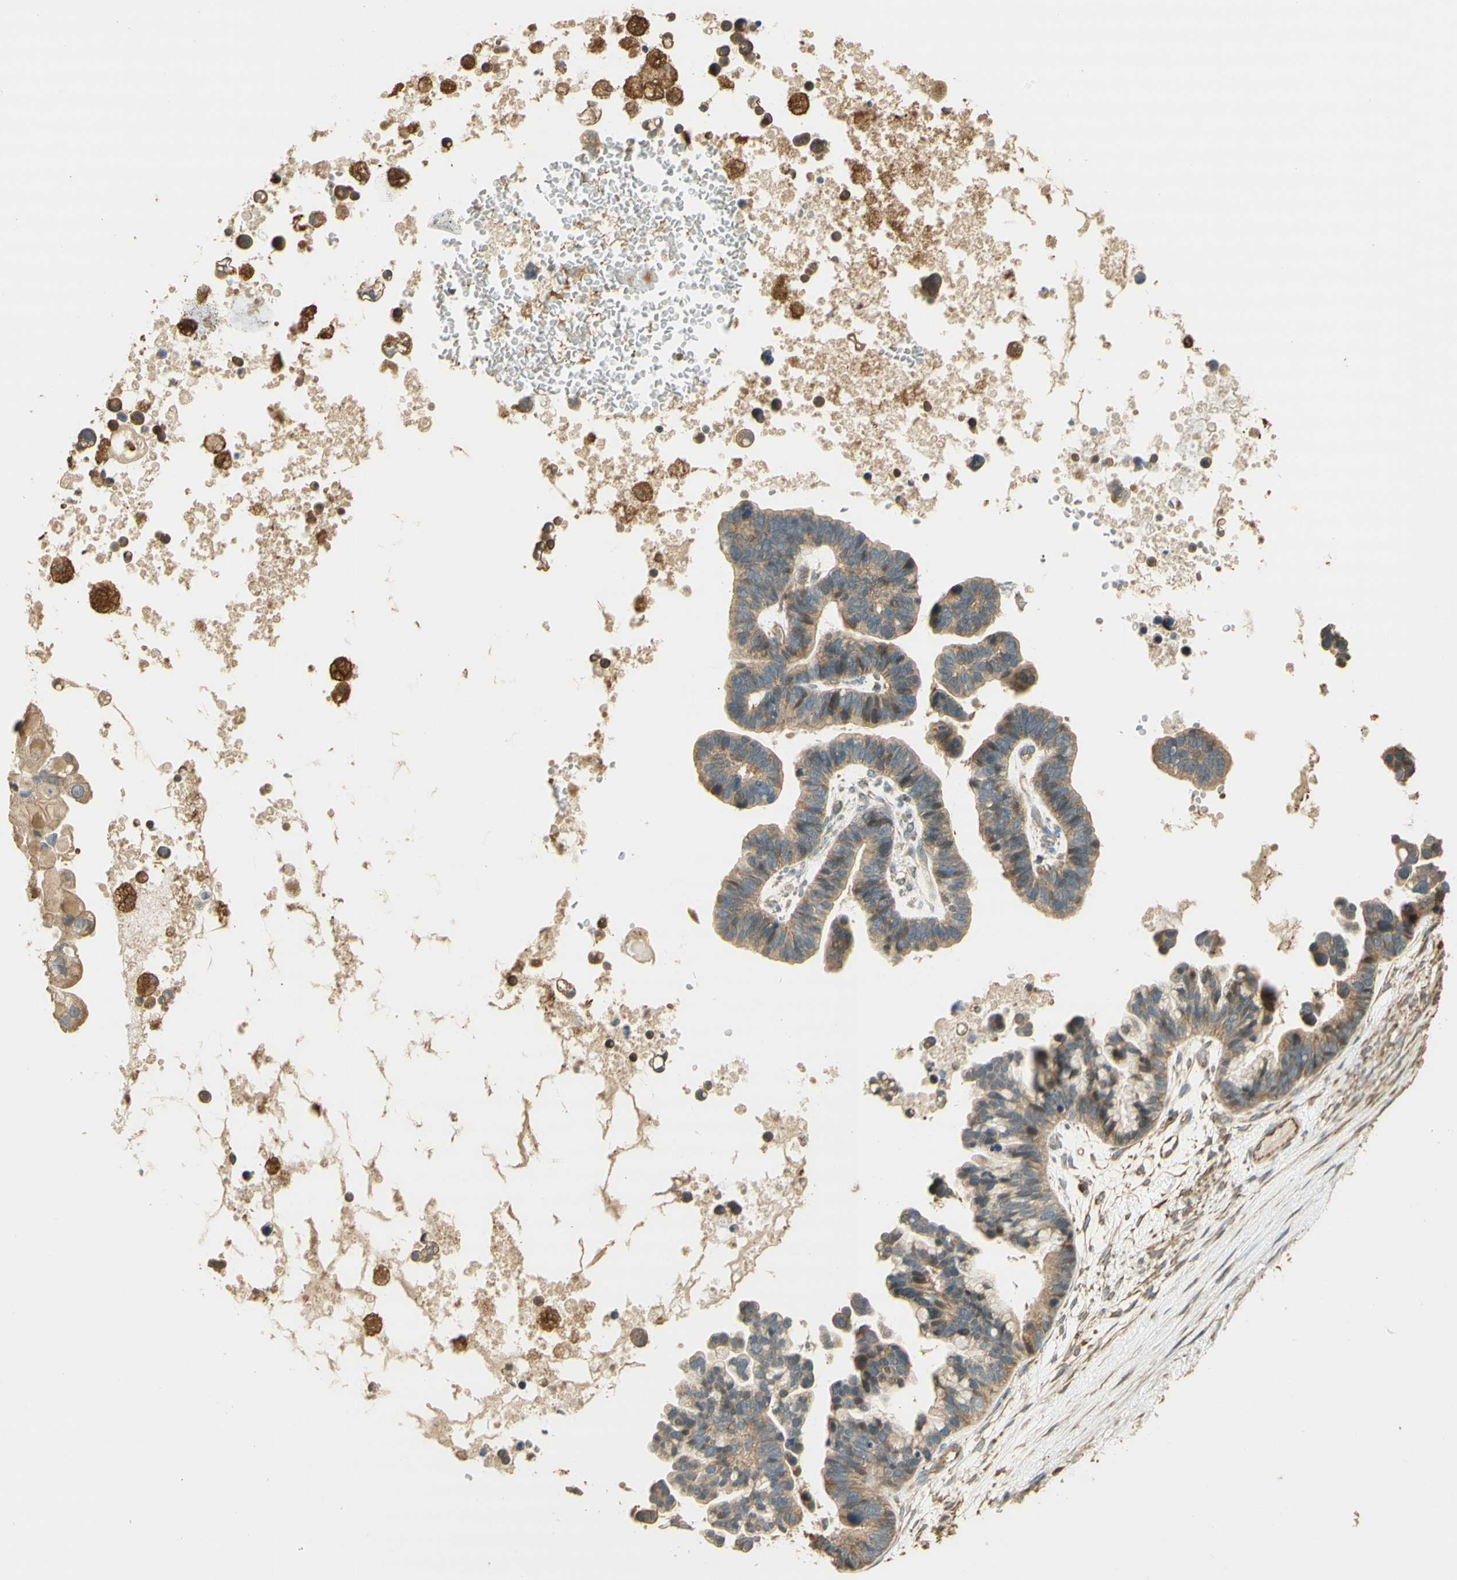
{"staining": {"intensity": "weak", "quantity": ">75%", "location": "cytoplasmic/membranous"}, "tissue": "ovarian cancer", "cell_type": "Tumor cells", "image_type": "cancer", "snomed": [{"axis": "morphology", "description": "Cystadenocarcinoma, serous, NOS"}, {"axis": "topography", "description": "Ovary"}], "caption": "Serous cystadenocarcinoma (ovarian) stained for a protein shows weak cytoplasmic/membranous positivity in tumor cells.", "gene": "AGER", "patient": {"sex": "female", "age": 56}}